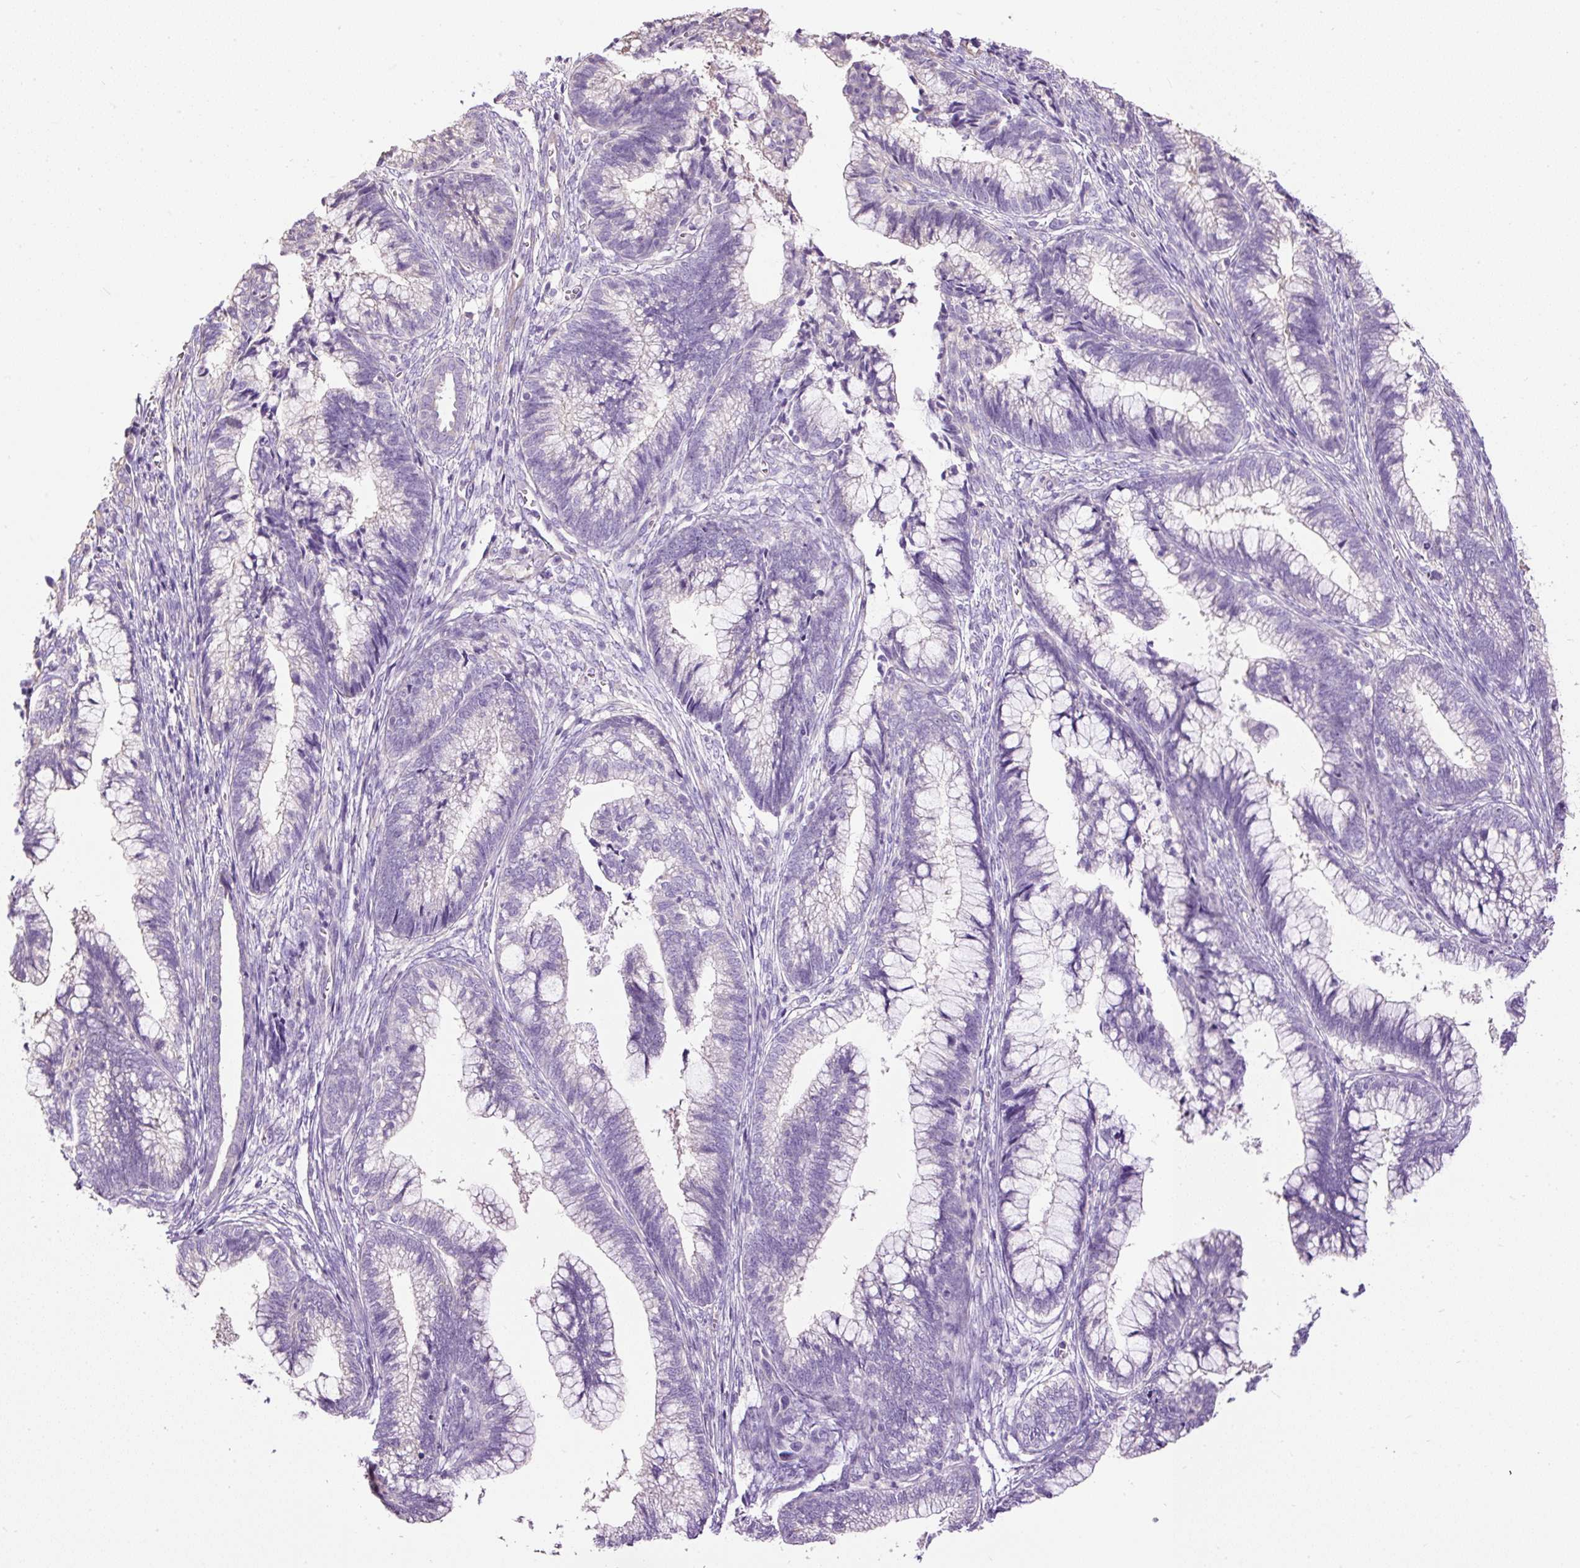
{"staining": {"intensity": "negative", "quantity": "none", "location": "none"}, "tissue": "cervical cancer", "cell_type": "Tumor cells", "image_type": "cancer", "snomed": [{"axis": "morphology", "description": "Adenocarcinoma, NOS"}, {"axis": "topography", "description": "Cervix"}], "caption": "Histopathology image shows no protein positivity in tumor cells of cervical cancer (adenocarcinoma) tissue.", "gene": "PDIA2", "patient": {"sex": "female", "age": 44}}